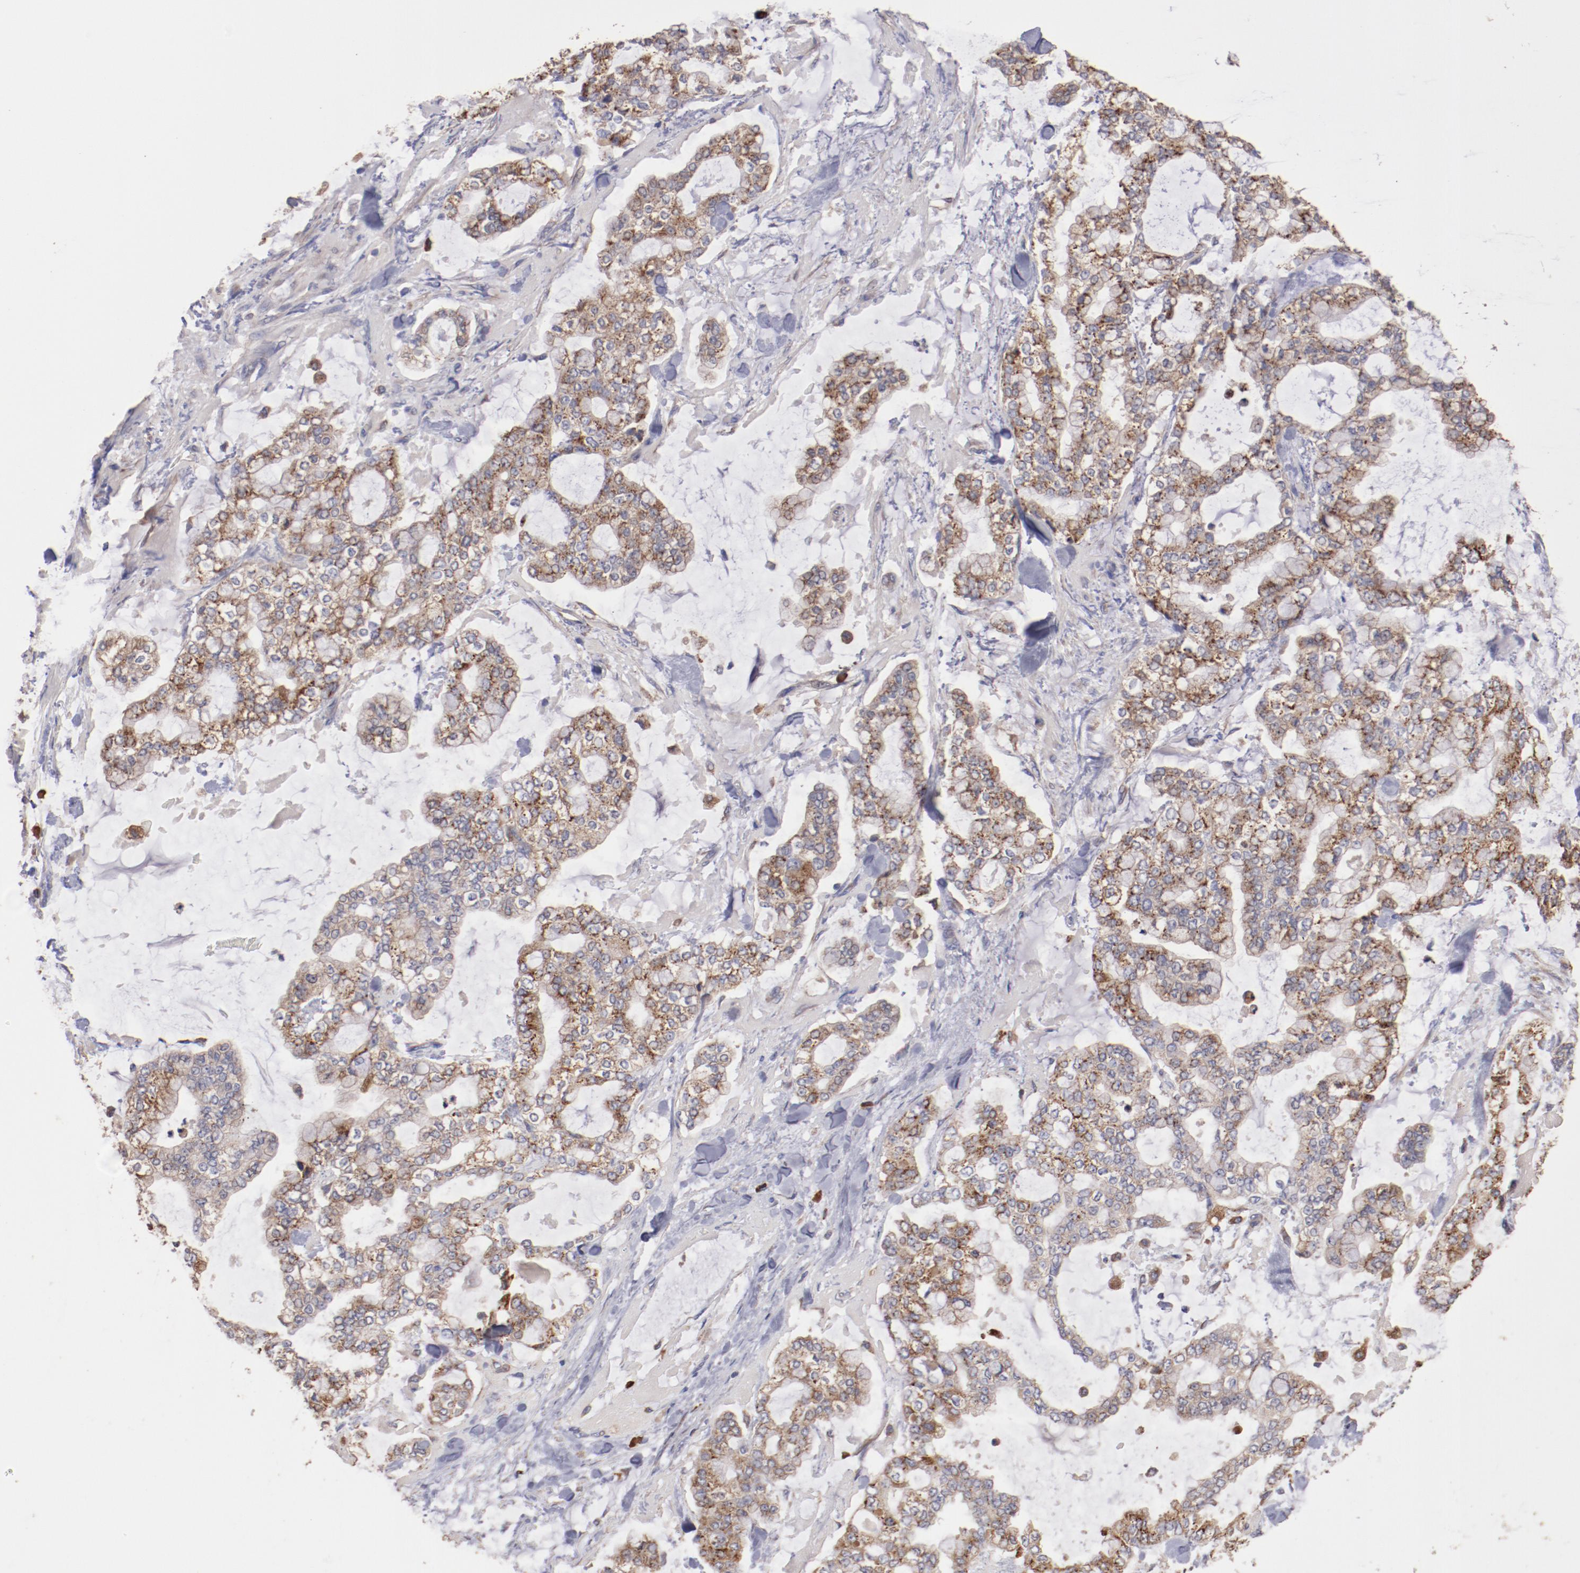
{"staining": {"intensity": "weak", "quantity": "25%-75%", "location": "cytoplasmic/membranous"}, "tissue": "stomach cancer", "cell_type": "Tumor cells", "image_type": "cancer", "snomed": [{"axis": "morphology", "description": "Normal tissue, NOS"}, {"axis": "morphology", "description": "Adenocarcinoma, NOS"}, {"axis": "topography", "description": "Stomach, upper"}, {"axis": "topography", "description": "Stomach"}], "caption": "Immunohistochemistry staining of stomach adenocarcinoma, which exhibits low levels of weak cytoplasmic/membranous positivity in about 25%-75% of tumor cells indicating weak cytoplasmic/membranous protein positivity. The staining was performed using DAB (3,3'-diaminobenzidine) (brown) for protein detection and nuclei were counterstained in hematoxylin (blue).", "gene": "NFKBIE", "patient": {"sex": "male", "age": 76}}